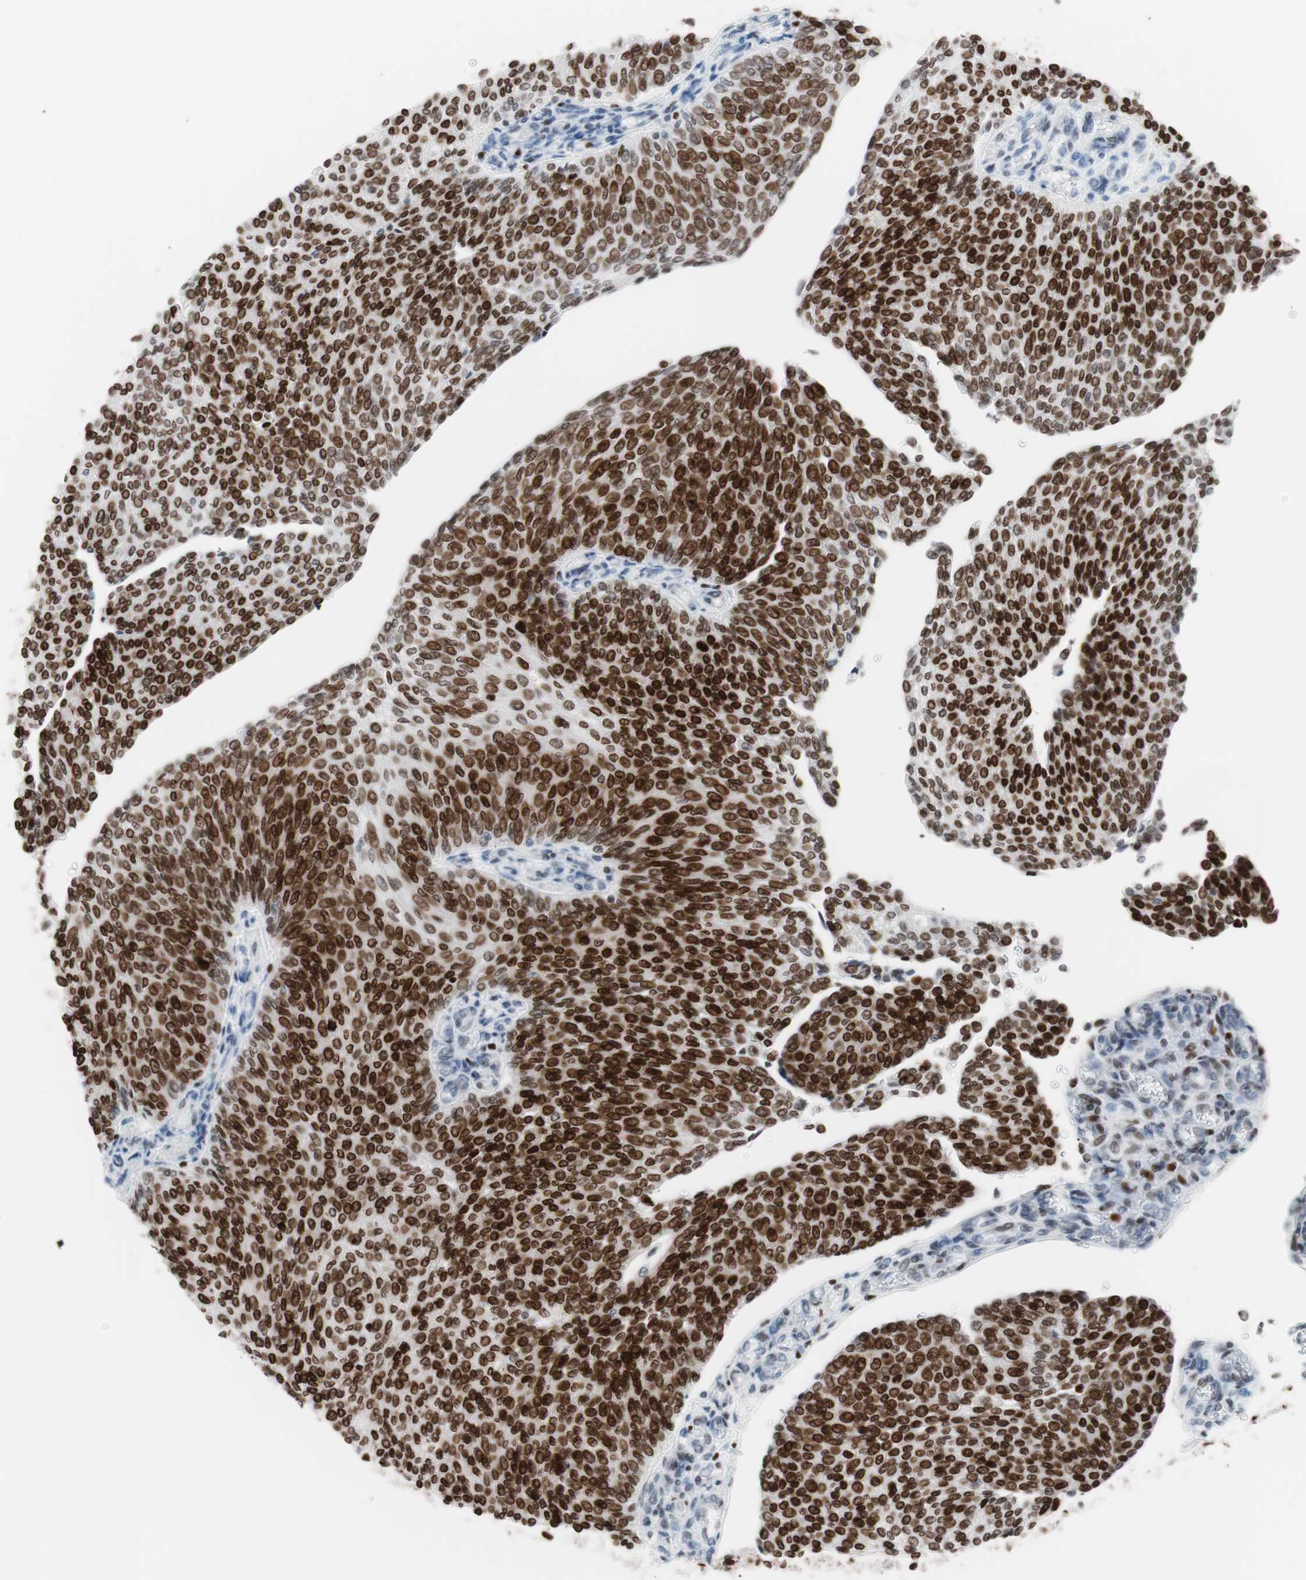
{"staining": {"intensity": "strong", "quantity": ">75%", "location": "nuclear"}, "tissue": "urothelial cancer", "cell_type": "Tumor cells", "image_type": "cancer", "snomed": [{"axis": "morphology", "description": "Urothelial carcinoma, Low grade"}, {"axis": "topography", "description": "Urinary bladder"}], "caption": "An immunohistochemistry (IHC) histopathology image of tumor tissue is shown. Protein staining in brown highlights strong nuclear positivity in urothelial cancer within tumor cells. (Brightfield microscopy of DAB IHC at high magnification).", "gene": "CEBPB", "patient": {"sex": "female", "age": 79}}